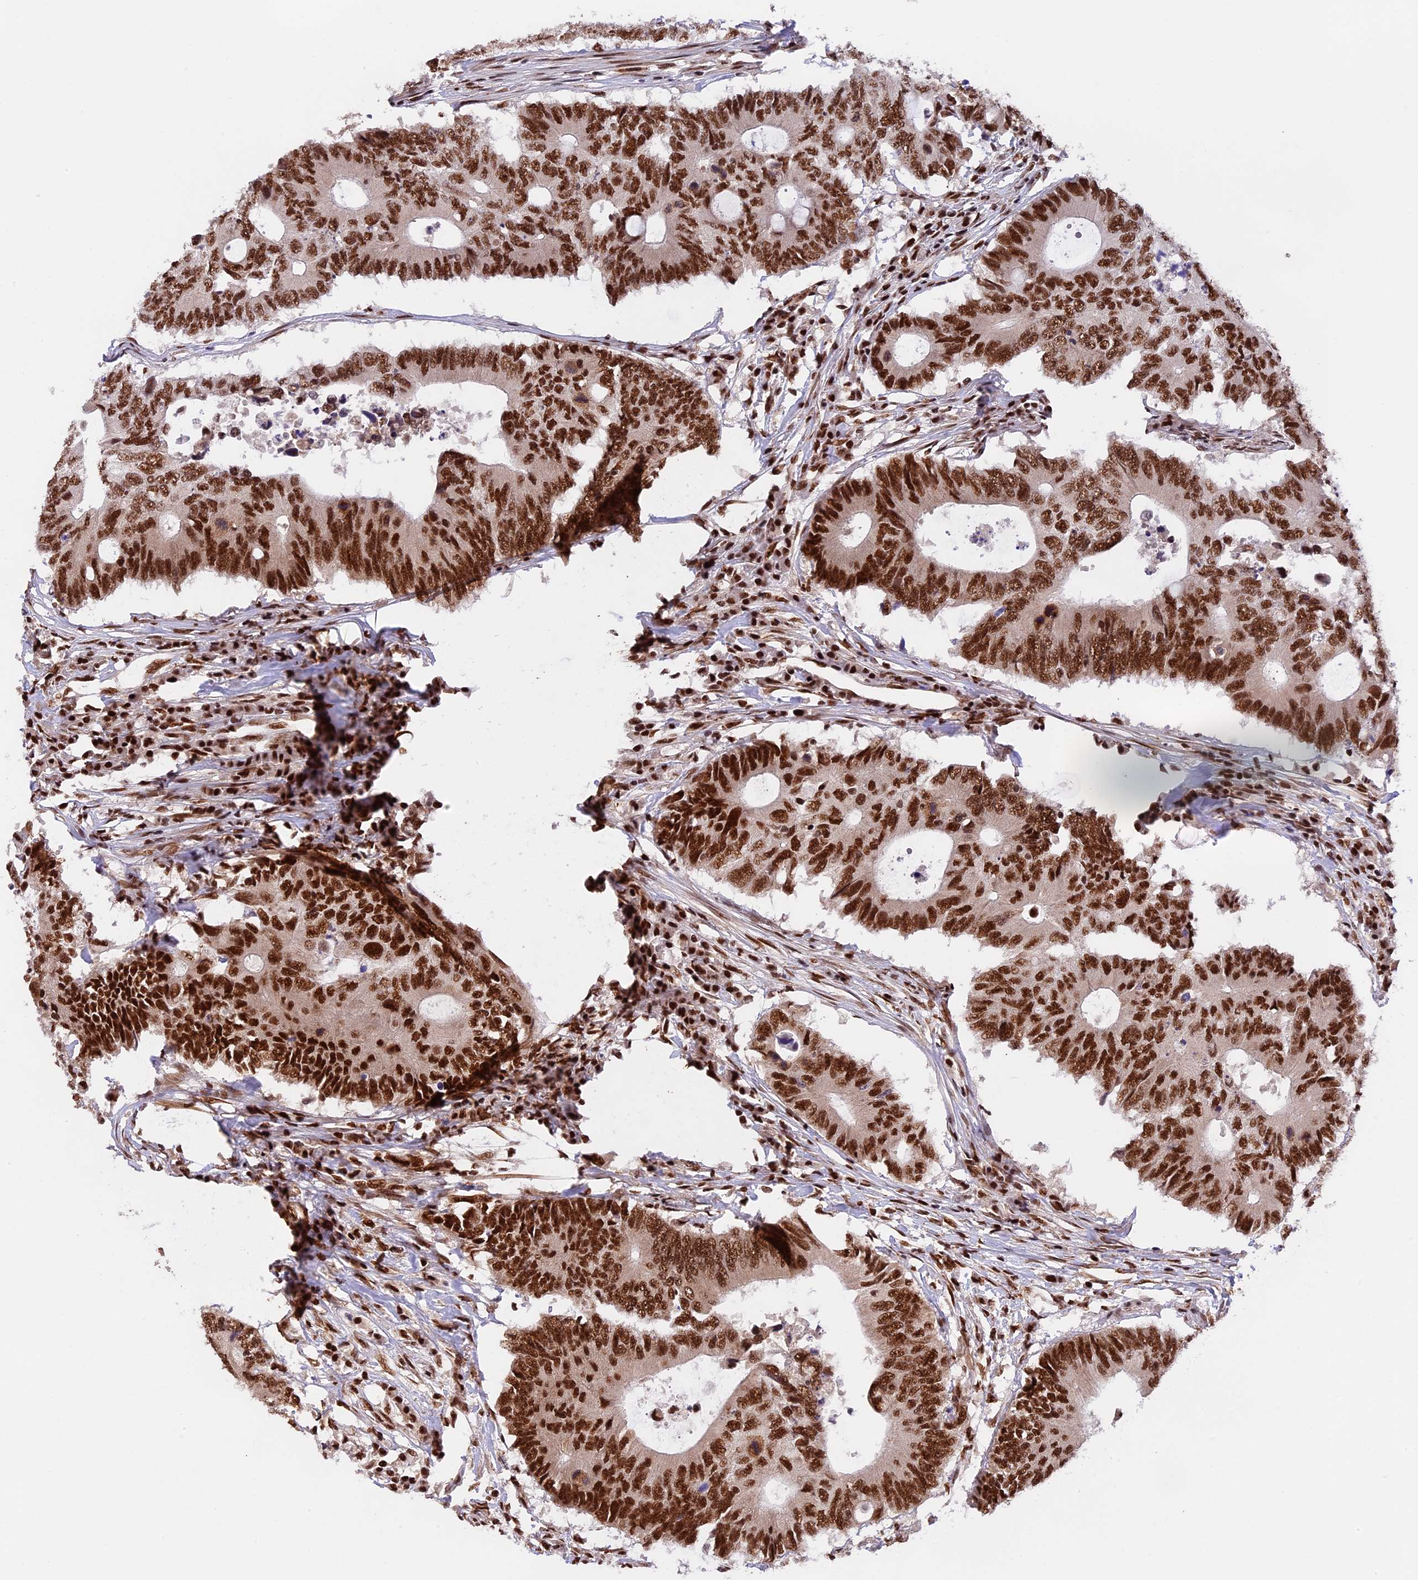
{"staining": {"intensity": "strong", "quantity": ">75%", "location": "nuclear"}, "tissue": "colorectal cancer", "cell_type": "Tumor cells", "image_type": "cancer", "snomed": [{"axis": "morphology", "description": "Adenocarcinoma, NOS"}, {"axis": "topography", "description": "Colon"}], "caption": "Human colorectal adenocarcinoma stained with a brown dye exhibits strong nuclear positive positivity in approximately >75% of tumor cells.", "gene": "RAMAC", "patient": {"sex": "male", "age": 71}}